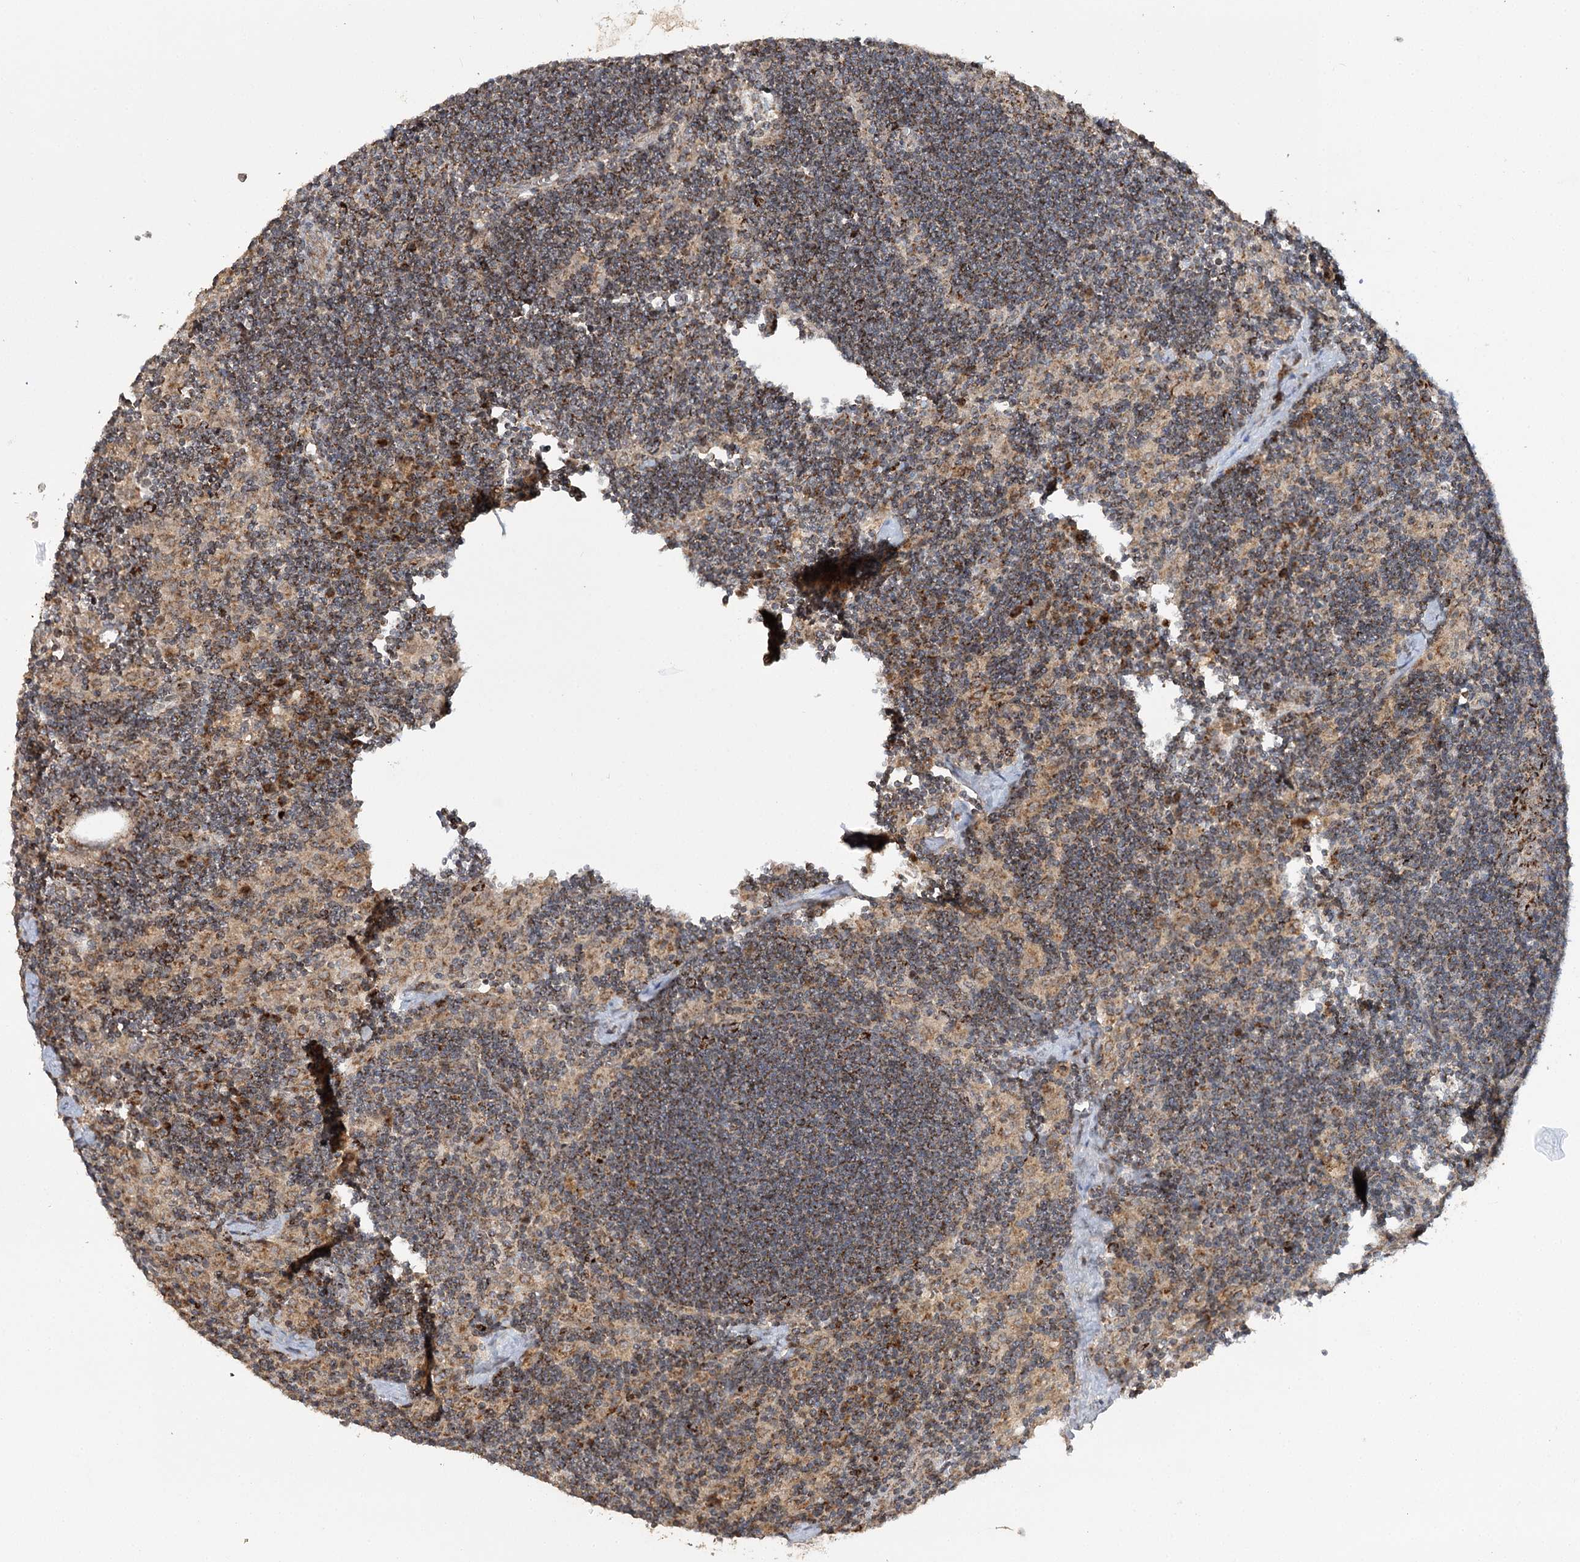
{"staining": {"intensity": "moderate", "quantity": "<25%", "location": "cytoplasmic/membranous"}, "tissue": "lymph node", "cell_type": "Germinal center cells", "image_type": "normal", "snomed": [{"axis": "morphology", "description": "Normal tissue, NOS"}, {"axis": "topography", "description": "Lymph node"}], "caption": "An immunohistochemistry histopathology image of benign tissue is shown. Protein staining in brown labels moderate cytoplasmic/membranous positivity in lymph node within germinal center cells.", "gene": "ZNRF3", "patient": {"sex": "male", "age": 24}}